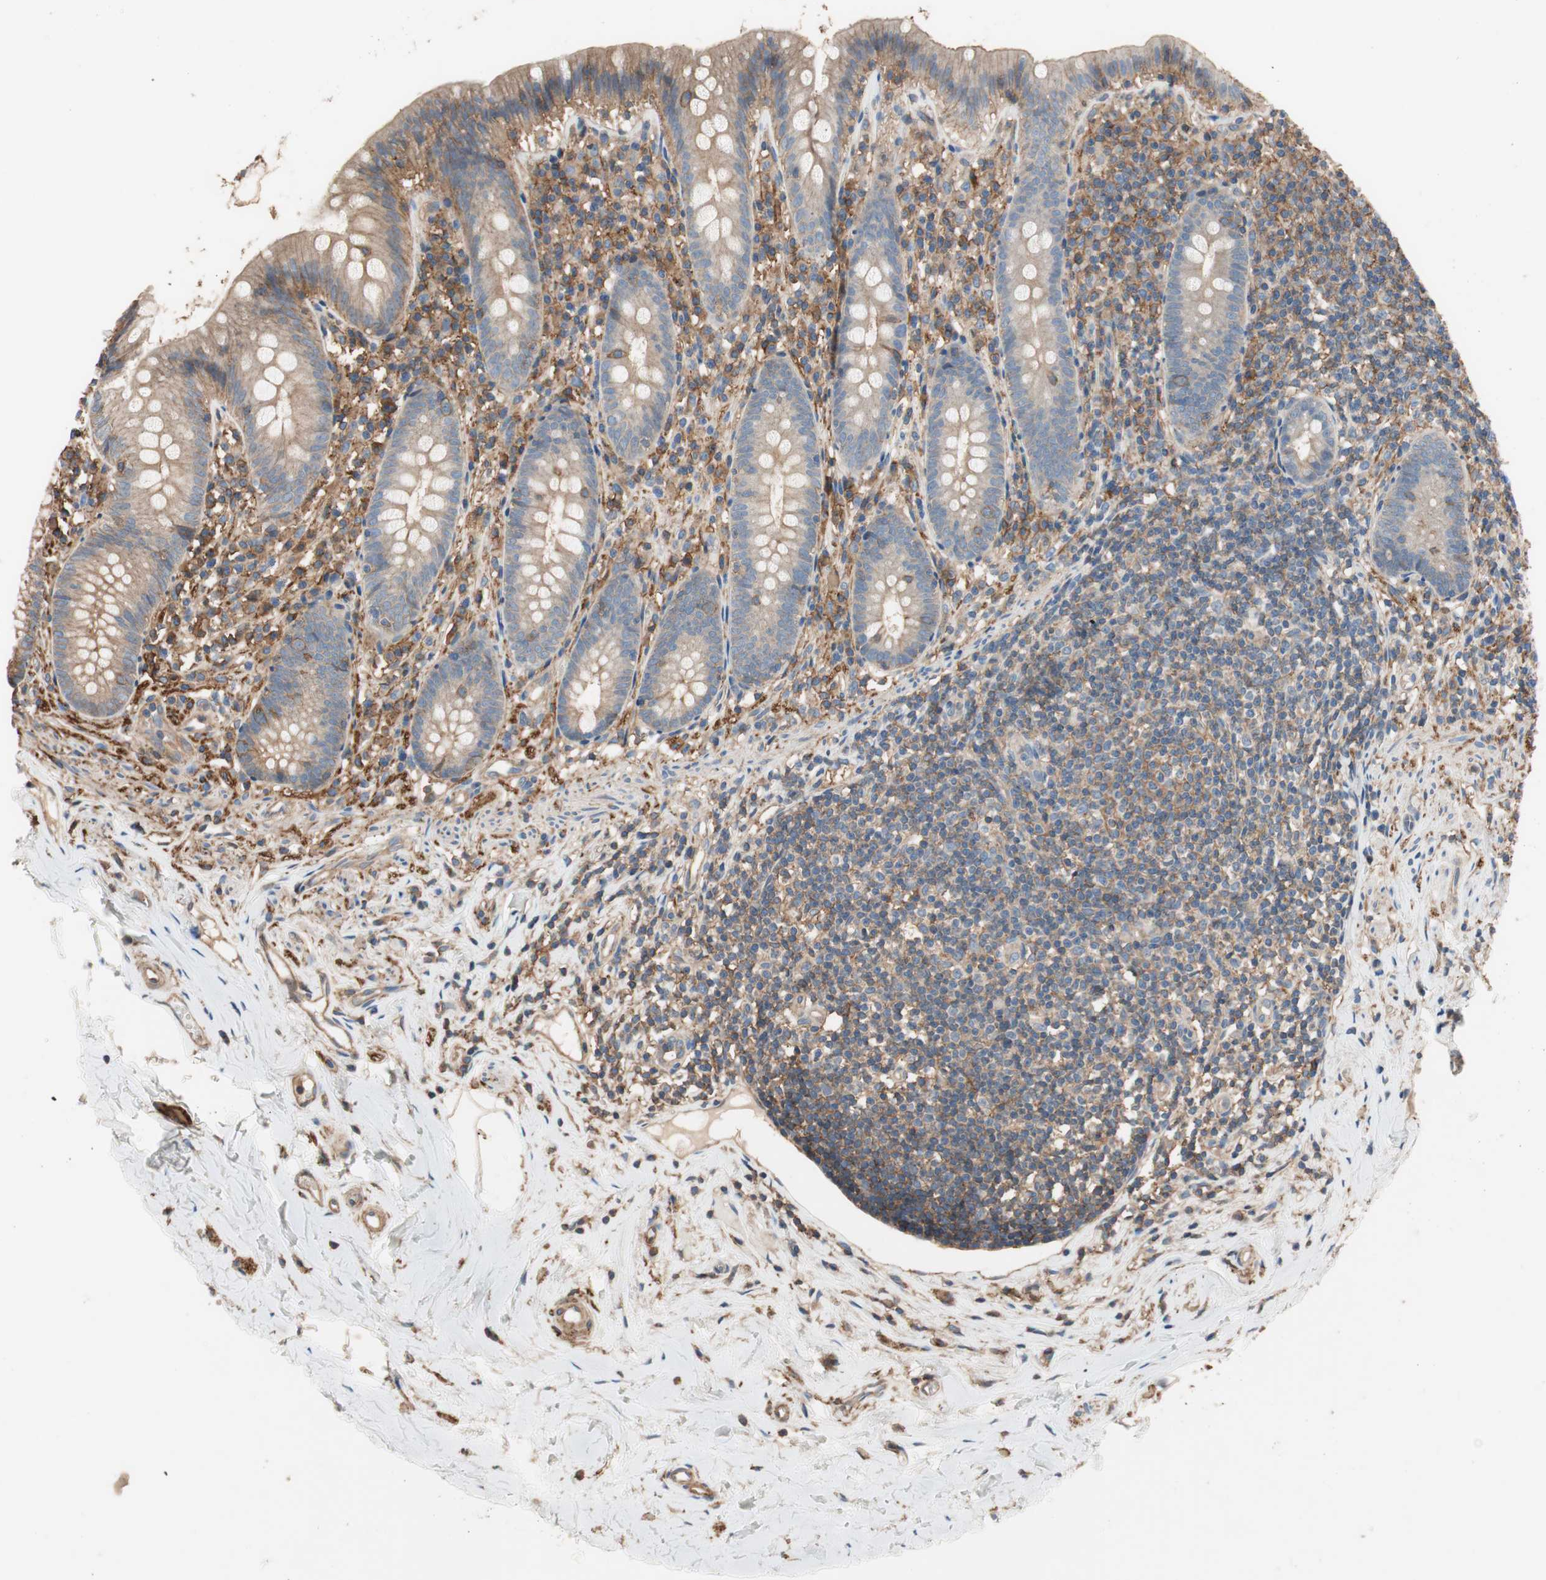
{"staining": {"intensity": "weak", "quantity": ">75%", "location": "cytoplasmic/membranous"}, "tissue": "appendix", "cell_type": "Glandular cells", "image_type": "normal", "snomed": [{"axis": "morphology", "description": "Normal tissue, NOS"}, {"axis": "topography", "description": "Appendix"}], "caption": "A high-resolution image shows immunohistochemistry (IHC) staining of normal appendix, which reveals weak cytoplasmic/membranous staining in about >75% of glandular cells.", "gene": "IL1RL1", "patient": {"sex": "male", "age": 52}}